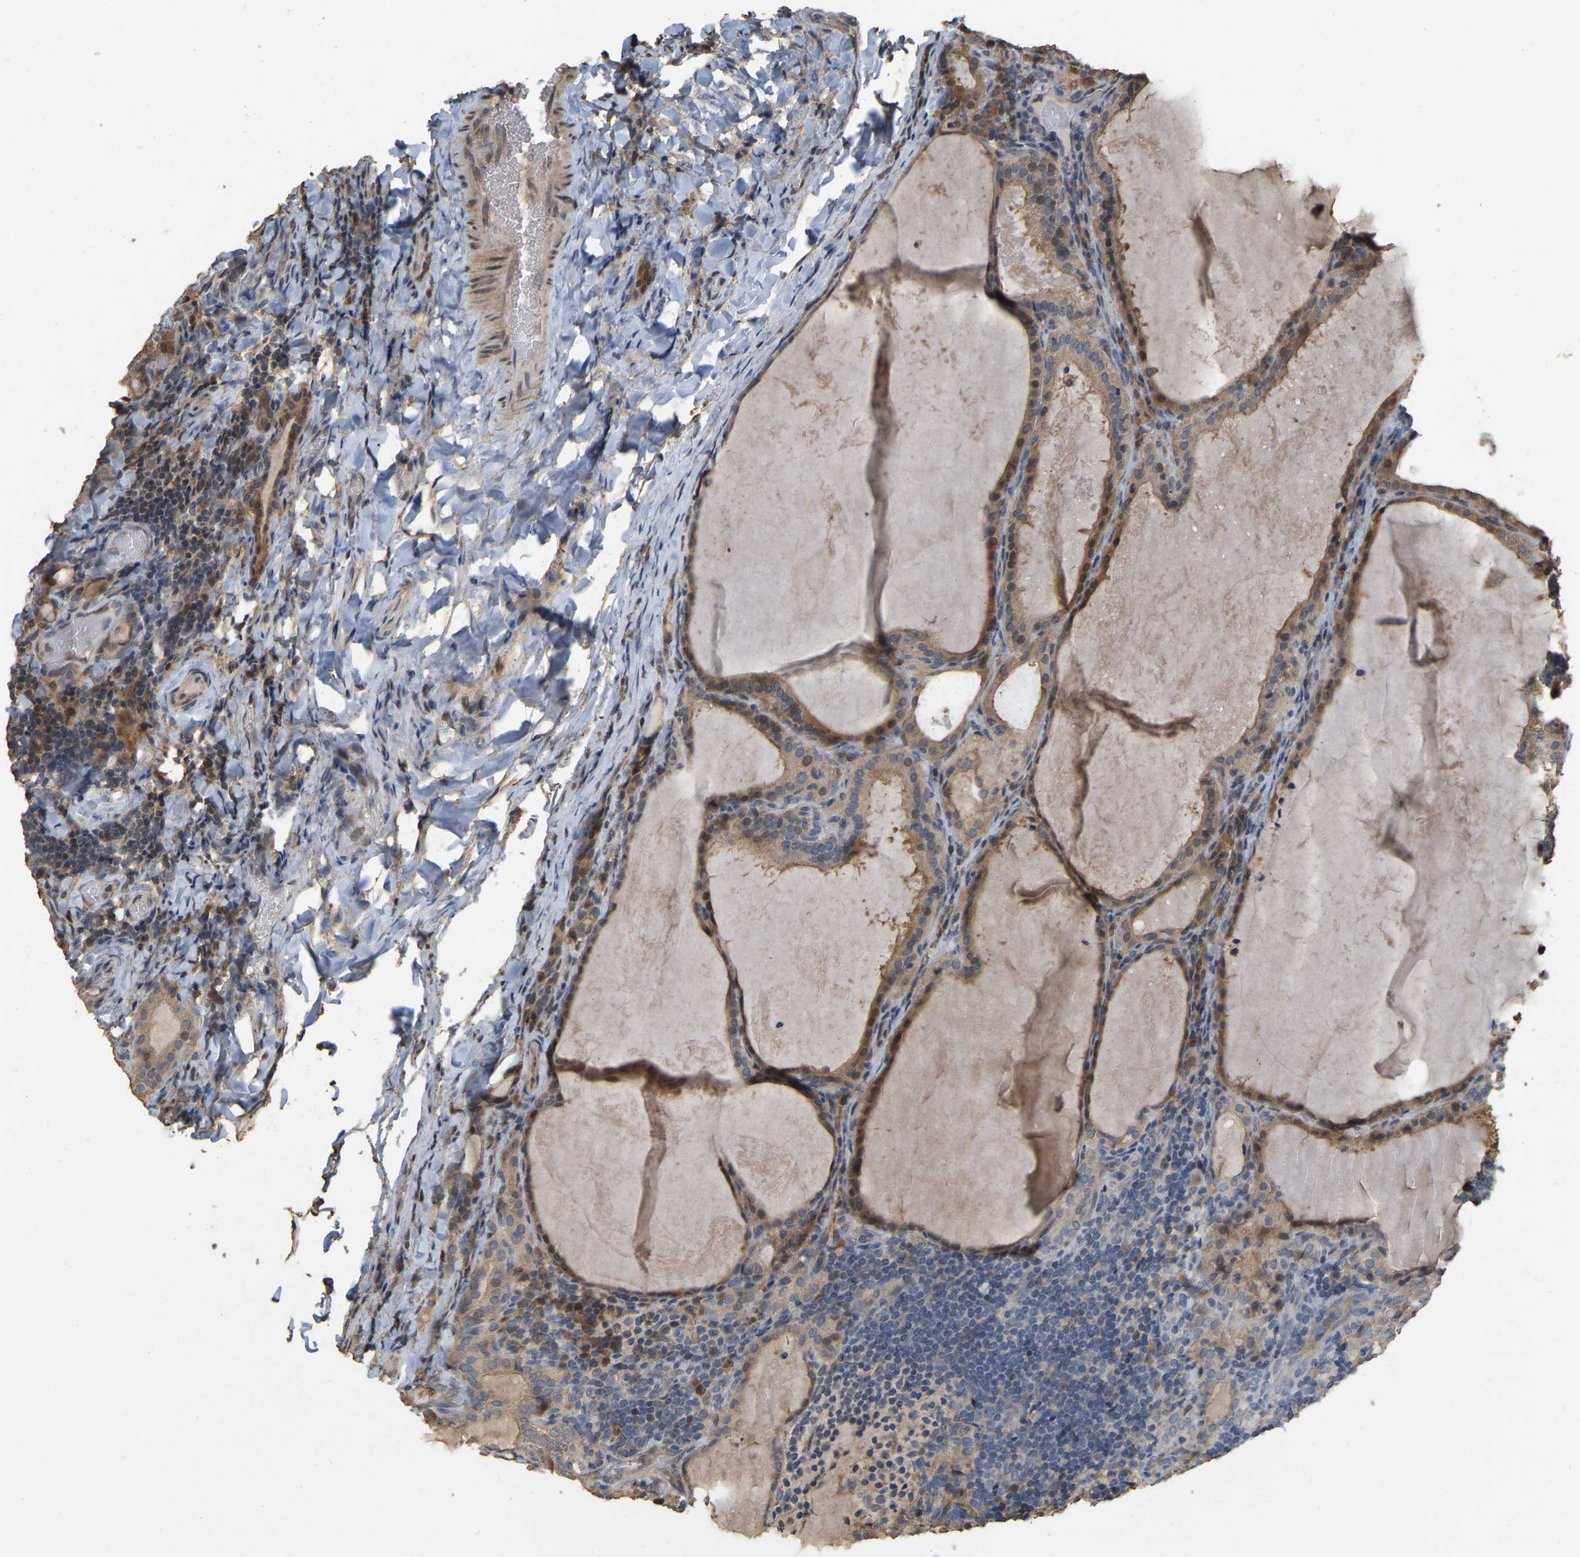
{"staining": {"intensity": "weak", "quantity": ">75%", "location": "cytoplasmic/membranous"}, "tissue": "thyroid cancer", "cell_type": "Tumor cells", "image_type": "cancer", "snomed": [{"axis": "morphology", "description": "Papillary adenocarcinoma, NOS"}, {"axis": "topography", "description": "Thyroid gland"}], "caption": "Thyroid cancer (papillary adenocarcinoma) stained with a brown dye displays weak cytoplasmic/membranous positive expression in approximately >75% of tumor cells.", "gene": "NCS1", "patient": {"sex": "female", "age": 42}}